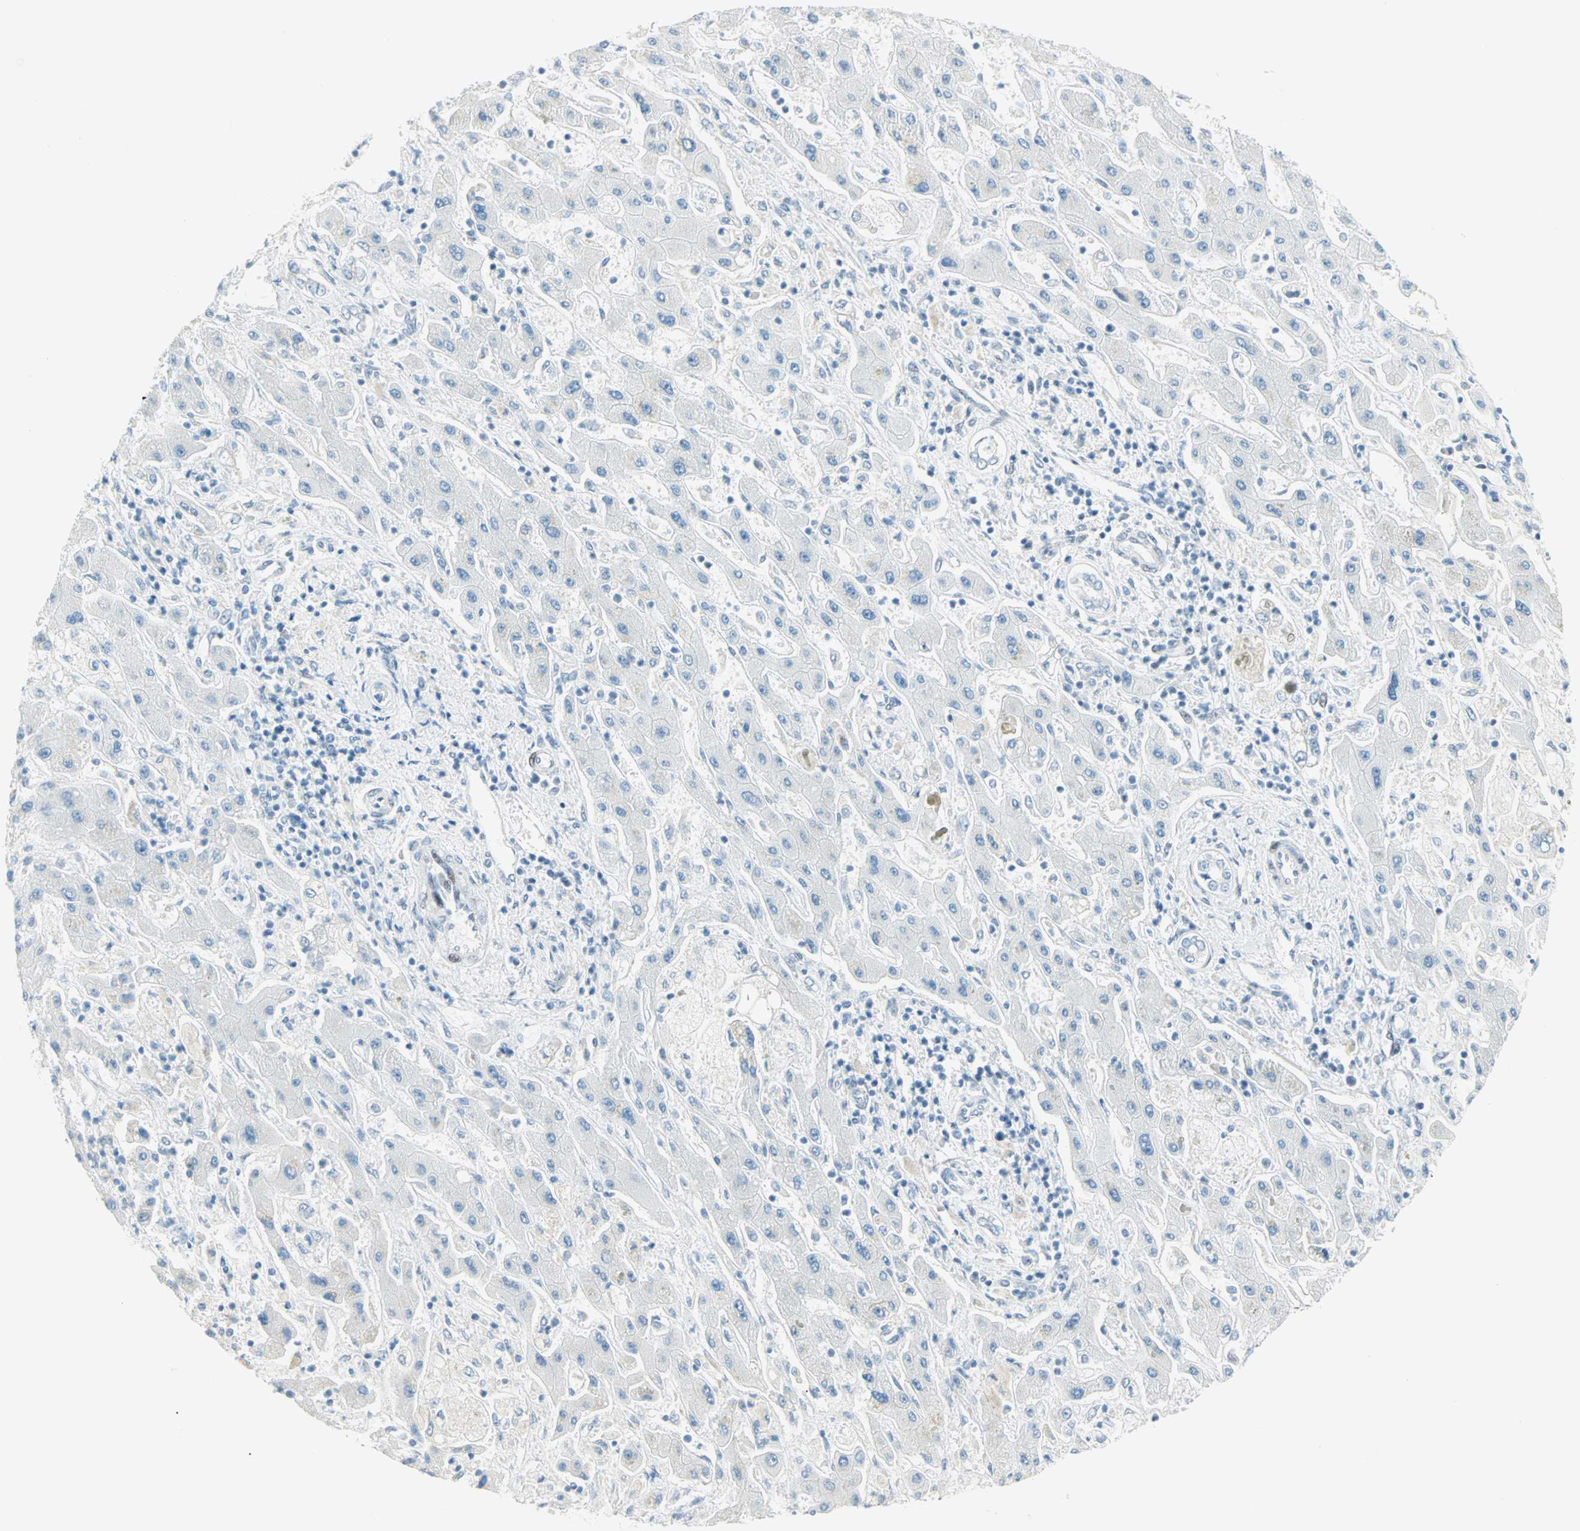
{"staining": {"intensity": "negative", "quantity": "none", "location": "none"}, "tissue": "liver cancer", "cell_type": "Tumor cells", "image_type": "cancer", "snomed": [{"axis": "morphology", "description": "Cholangiocarcinoma"}, {"axis": "topography", "description": "Liver"}], "caption": "Immunohistochemistry (IHC) of human liver cholangiocarcinoma reveals no expression in tumor cells.", "gene": "PKNOX1", "patient": {"sex": "male", "age": 50}}